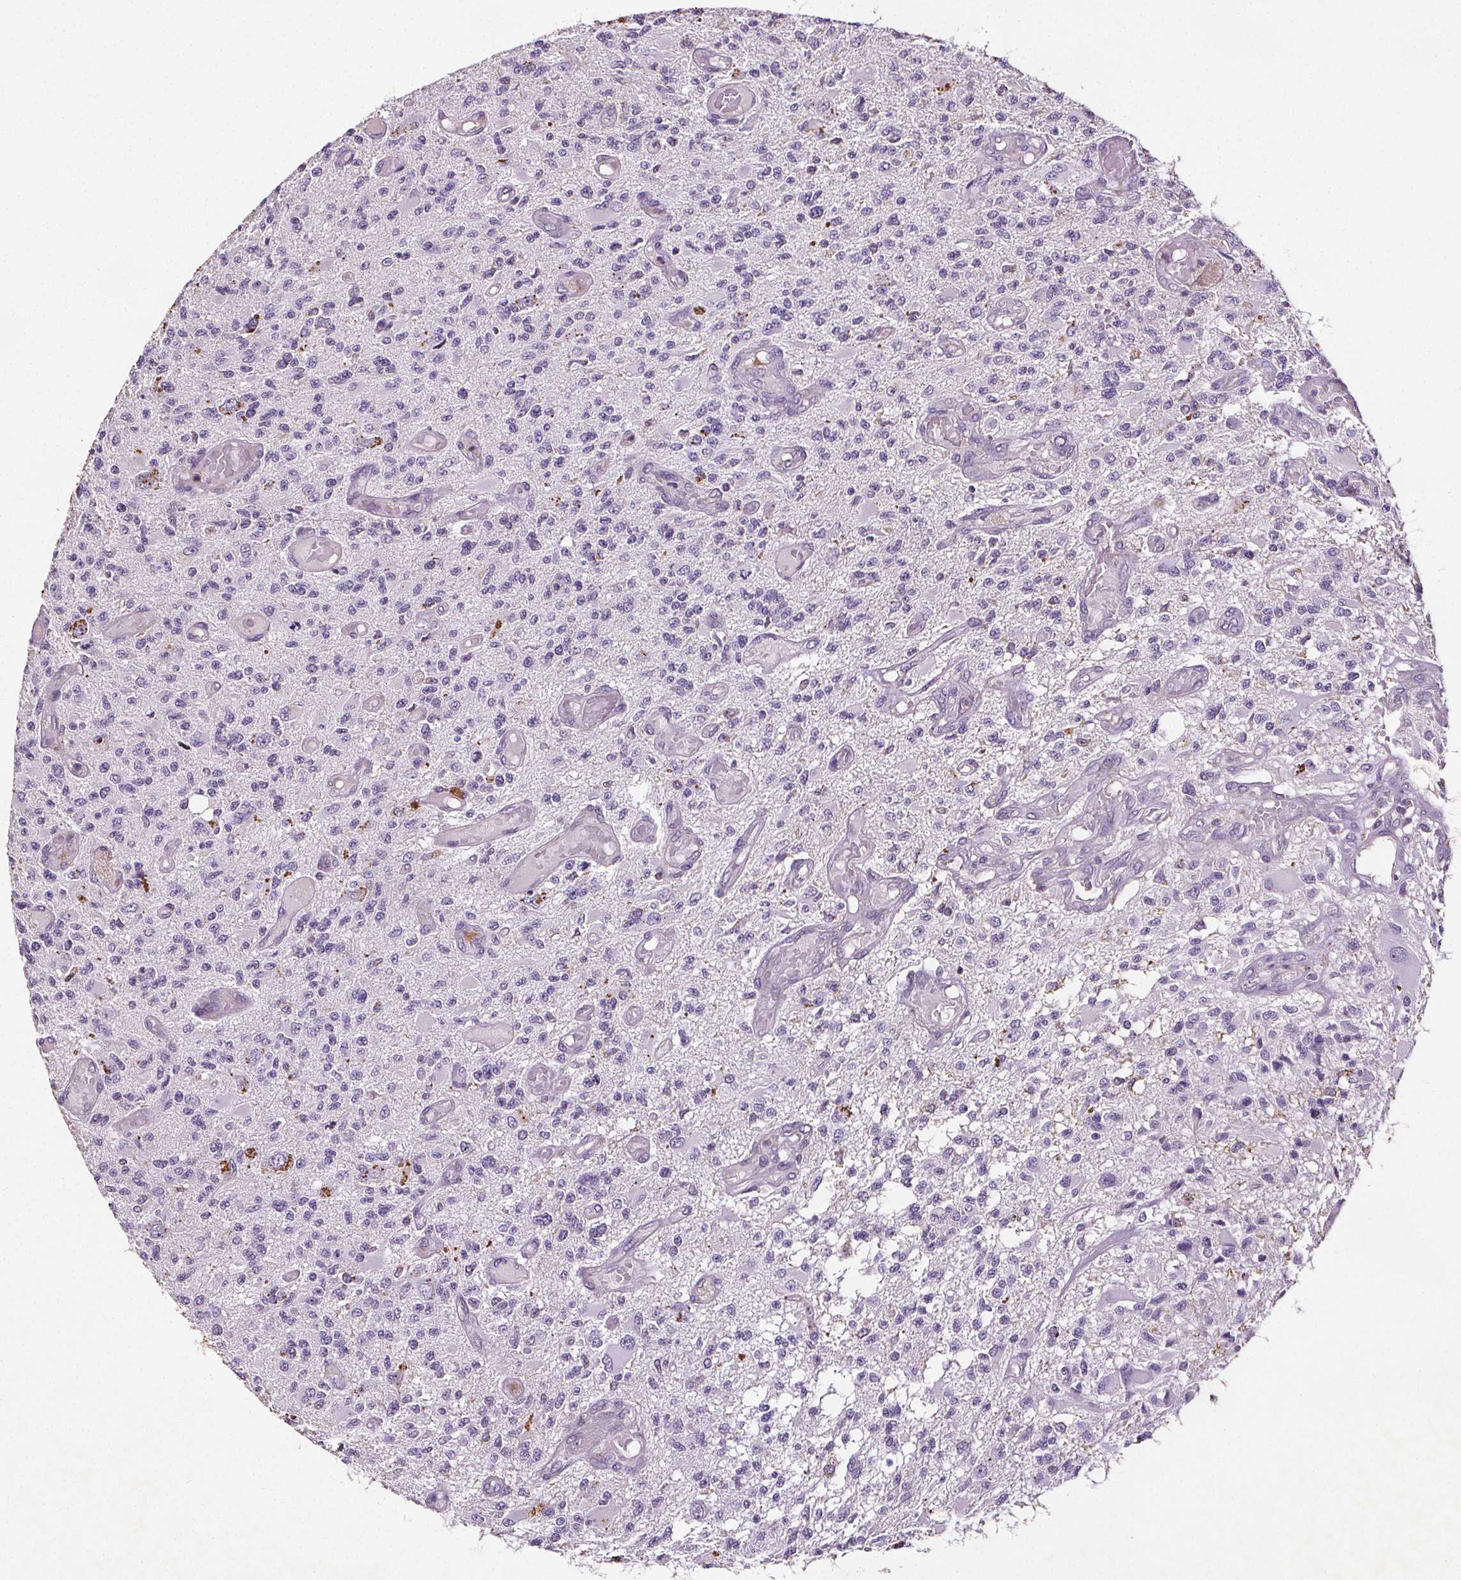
{"staining": {"intensity": "negative", "quantity": "none", "location": "none"}, "tissue": "glioma", "cell_type": "Tumor cells", "image_type": "cancer", "snomed": [{"axis": "morphology", "description": "Glioma, malignant, High grade"}, {"axis": "topography", "description": "Brain"}], "caption": "An image of human glioma is negative for staining in tumor cells. (Stains: DAB (3,3'-diaminobenzidine) IHC with hematoxylin counter stain, Microscopy: brightfield microscopy at high magnification).", "gene": "C19orf84", "patient": {"sex": "female", "age": 63}}